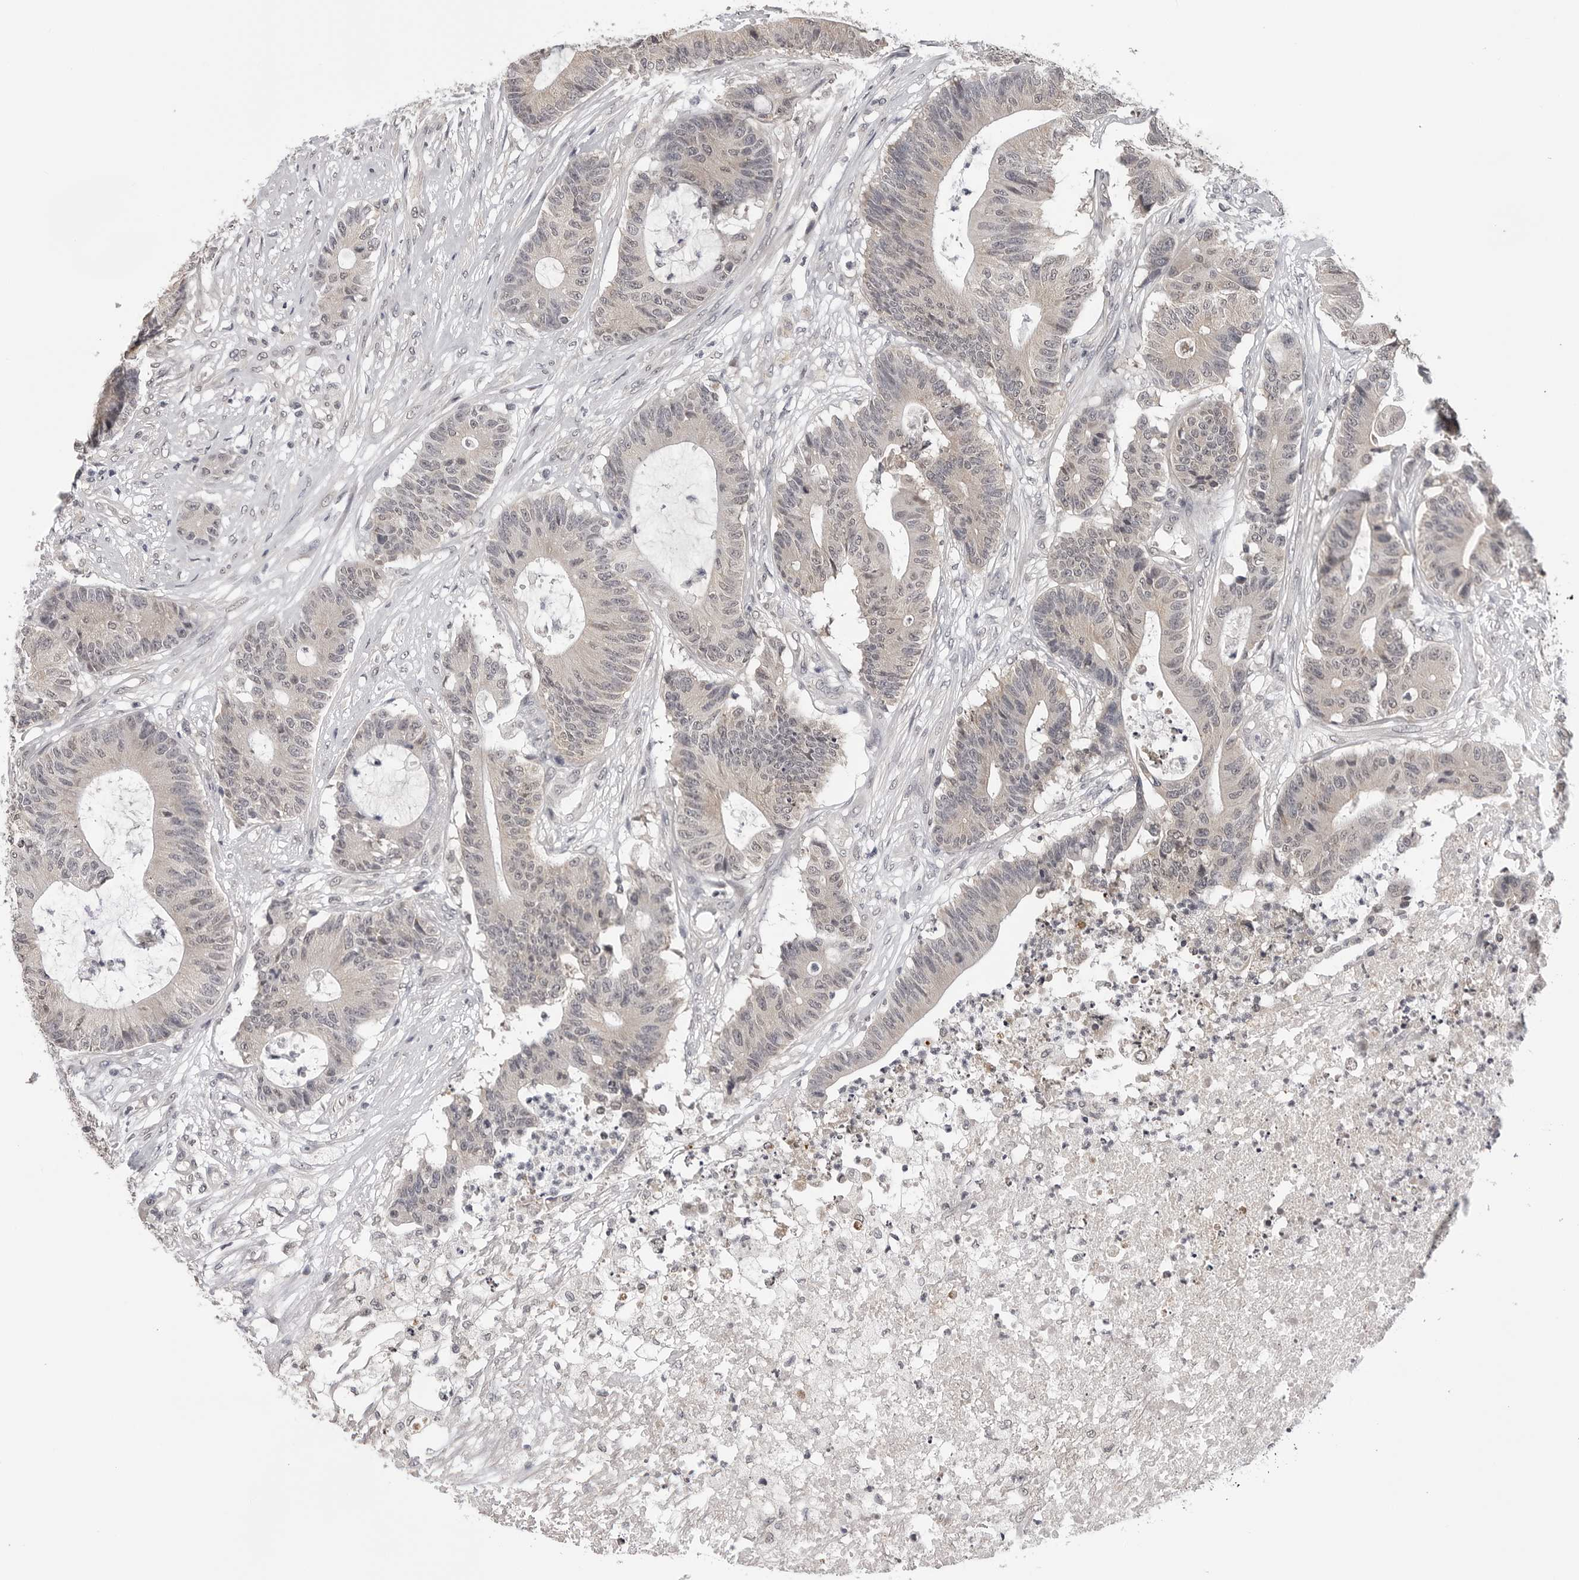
{"staining": {"intensity": "negative", "quantity": "none", "location": "none"}, "tissue": "colorectal cancer", "cell_type": "Tumor cells", "image_type": "cancer", "snomed": [{"axis": "morphology", "description": "Adenocarcinoma, NOS"}, {"axis": "topography", "description": "Colon"}], "caption": "Immunohistochemistry (IHC) micrograph of neoplastic tissue: colorectal adenocarcinoma stained with DAB displays no significant protein positivity in tumor cells.", "gene": "CDK20", "patient": {"sex": "female", "age": 84}}